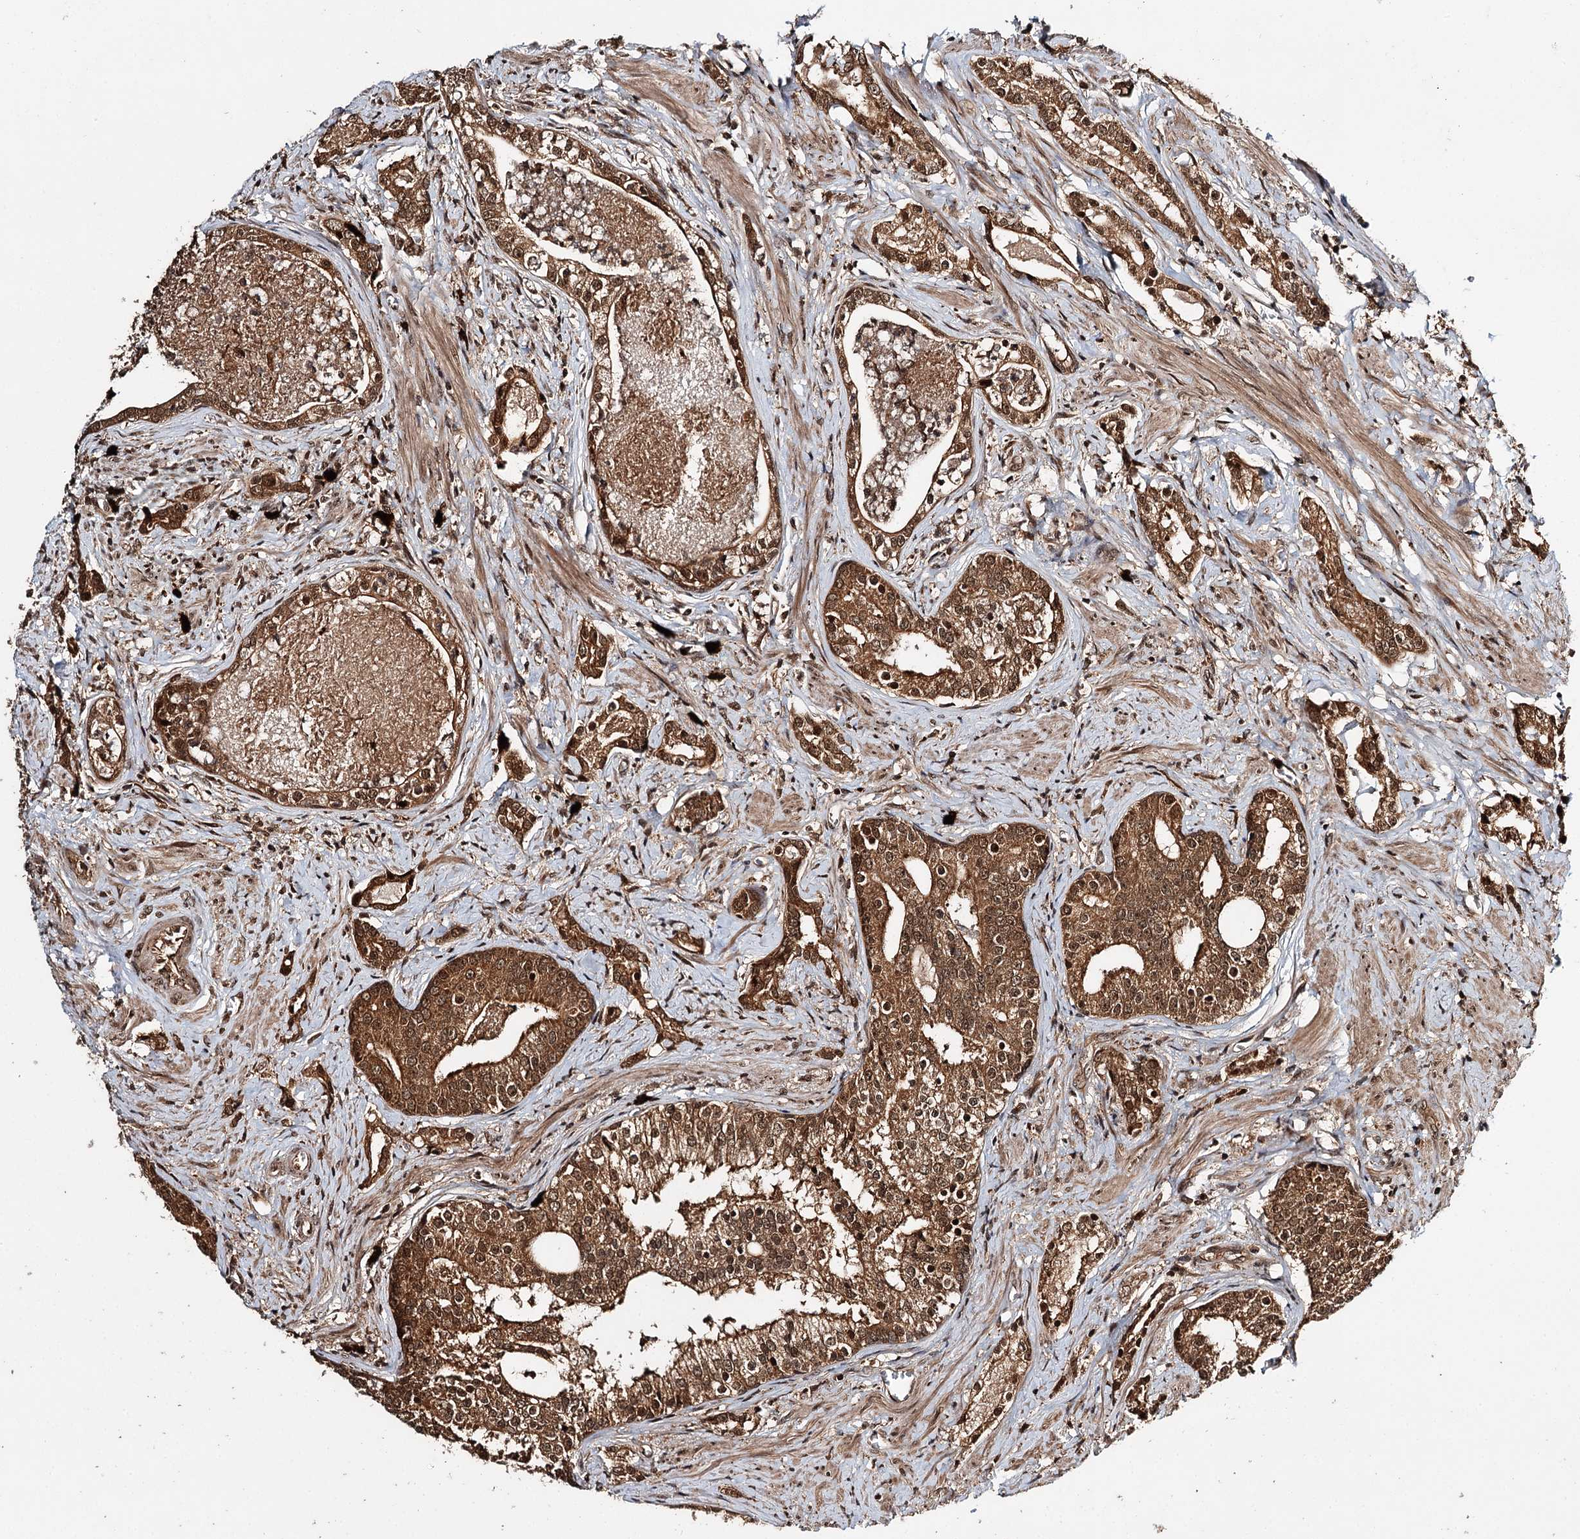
{"staining": {"intensity": "strong", "quantity": ">75%", "location": "cytoplasmic/membranous,nuclear"}, "tissue": "prostate cancer", "cell_type": "Tumor cells", "image_type": "cancer", "snomed": [{"axis": "morphology", "description": "Adenocarcinoma, High grade"}, {"axis": "topography", "description": "Prostate"}], "caption": "Prostate cancer was stained to show a protein in brown. There is high levels of strong cytoplasmic/membranous and nuclear expression in approximately >75% of tumor cells. The staining is performed using DAB (3,3'-diaminobenzidine) brown chromogen to label protein expression. The nuclei are counter-stained blue using hematoxylin.", "gene": "N6AMT1", "patient": {"sex": "male", "age": 58}}